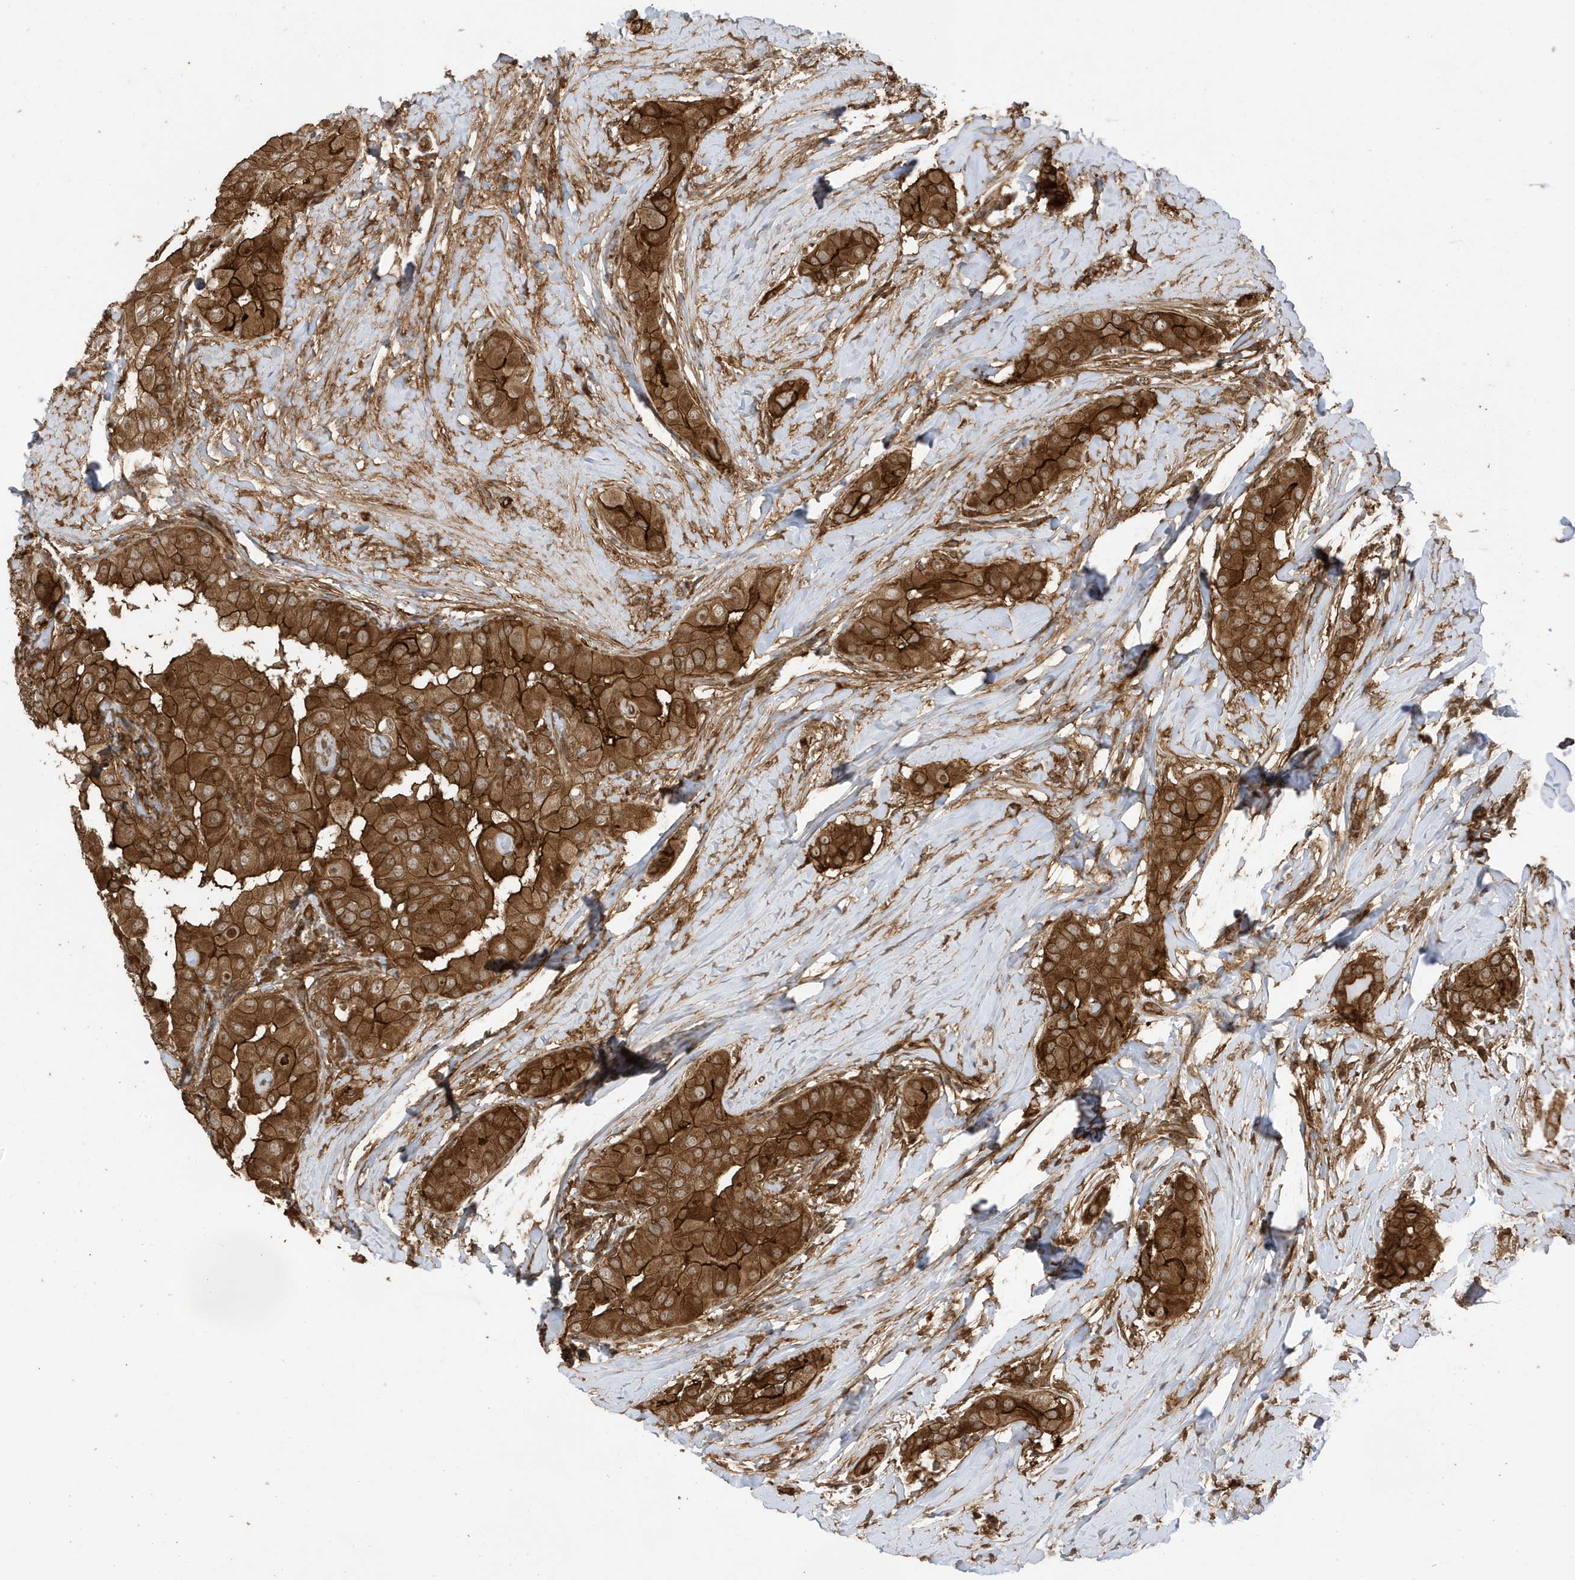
{"staining": {"intensity": "strong", "quantity": ">75%", "location": "cytoplasmic/membranous"}, "tissue": "thyroid cancer", "cell_type": "Tumor cells", "image_type": "cancer", "snomed": [{"axis": "morphology", "description": "Papillary adenocarcinoma, NOS"}, {"axis": "topography", "description": "Thyroid gland"}], "caption": "Immunohistochemical staining of human thyroid cancer (papillary adenocarcinoma) reveals high levels of strong cytoplasmic/membranous protein positivity in about >75% of tumor cells.", "gene": "CDC42EP3", "patient": {"sex": "male", "age": 33}}